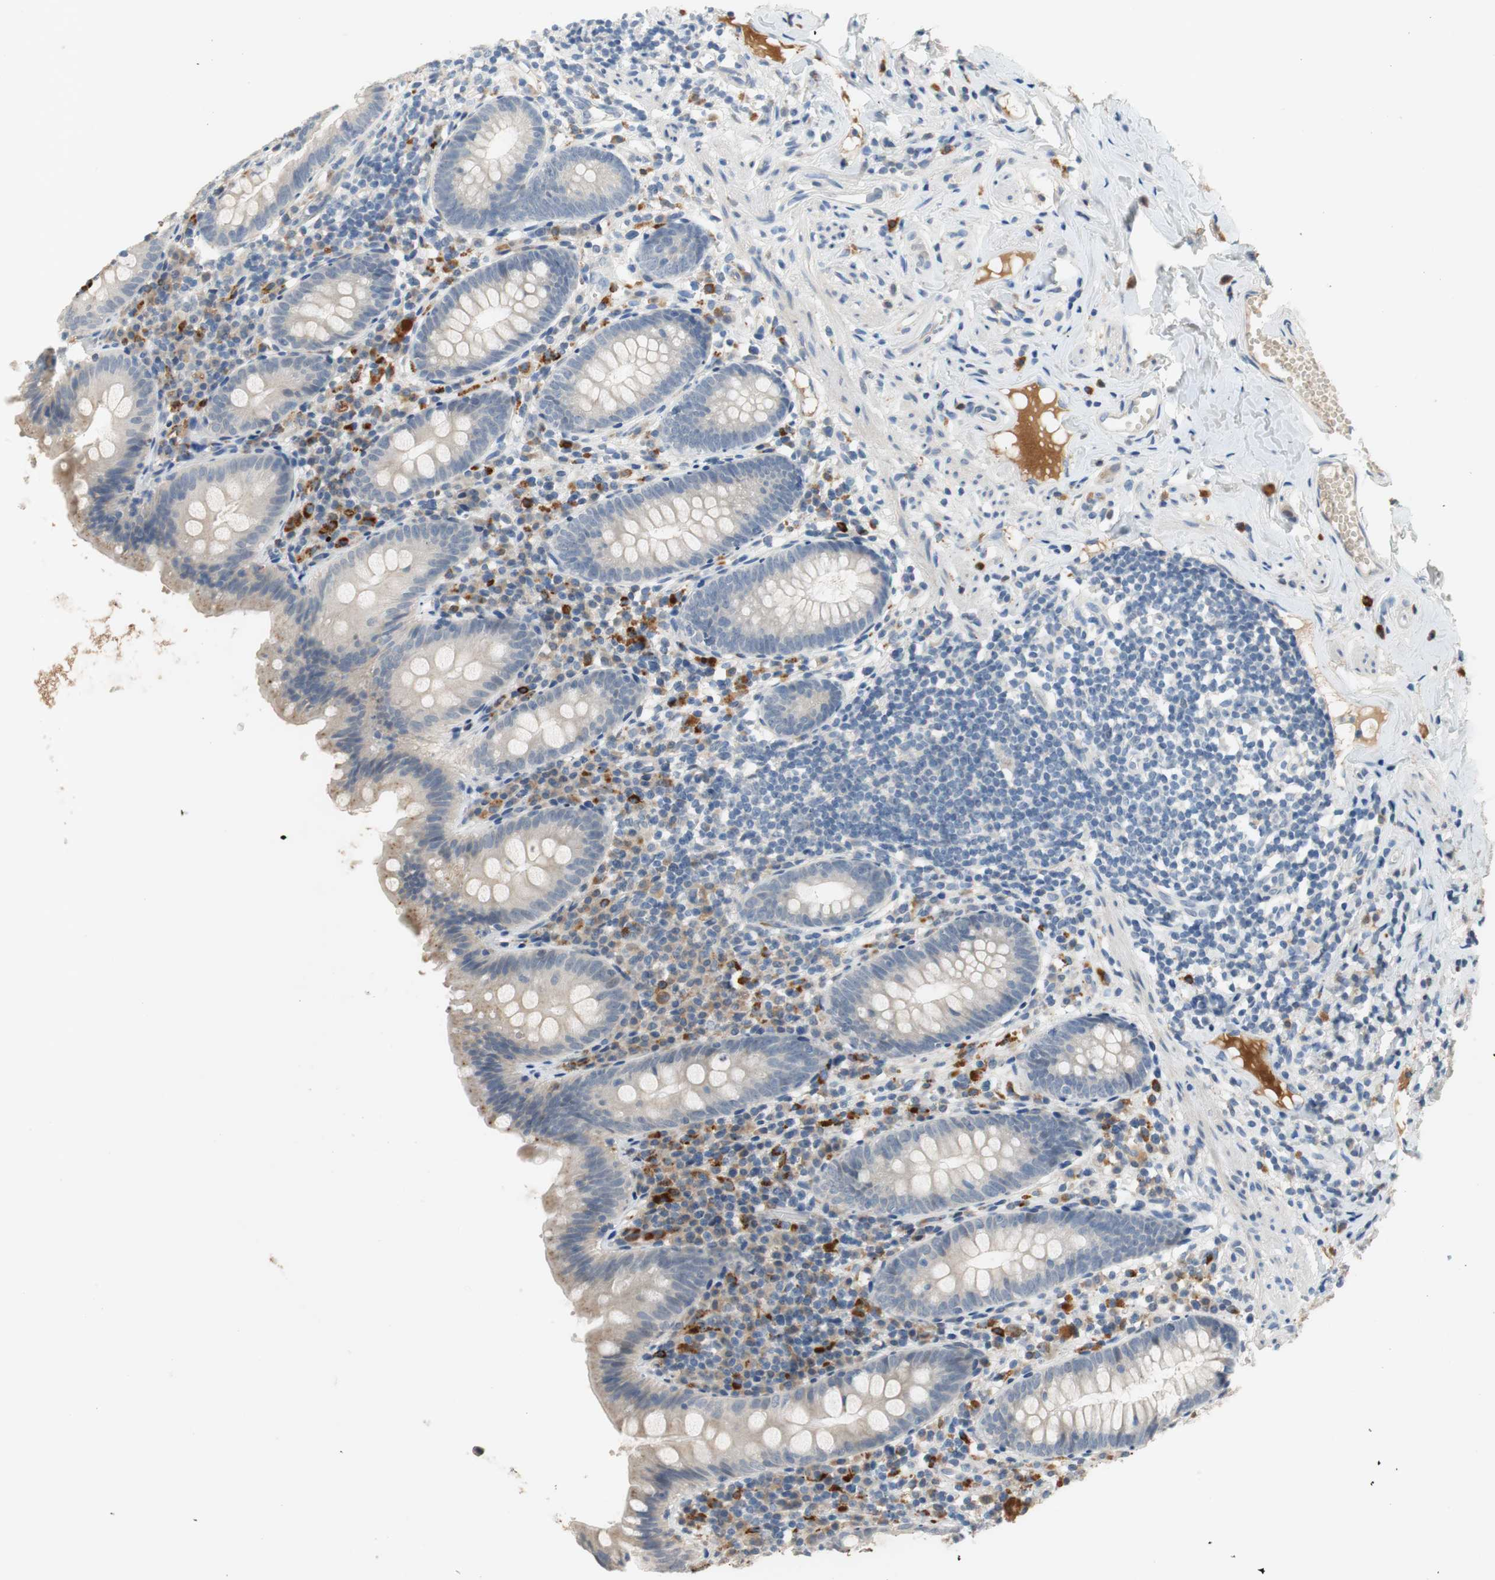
{"staining": {"intensity": "weak", "quantity": "25%-75%", "location": "cytoplasmic/membranous"}, "tissue": "appendix", "cell_type": "Glandular cells", "image_type": "normal", "snomed": [{"axis": "morphology", "description": "Normal tissue, NOS"}, {"axis": "topography", "description": "Appendix"}], "caption": "Immunohistochemical staining of benign appendix demonstrates weak cytoplasmic/membranous protein expression in about 25%-75% of glandular cells.", "gene": "COL12A1", "patient": {"sex": "male", "age": 52}}